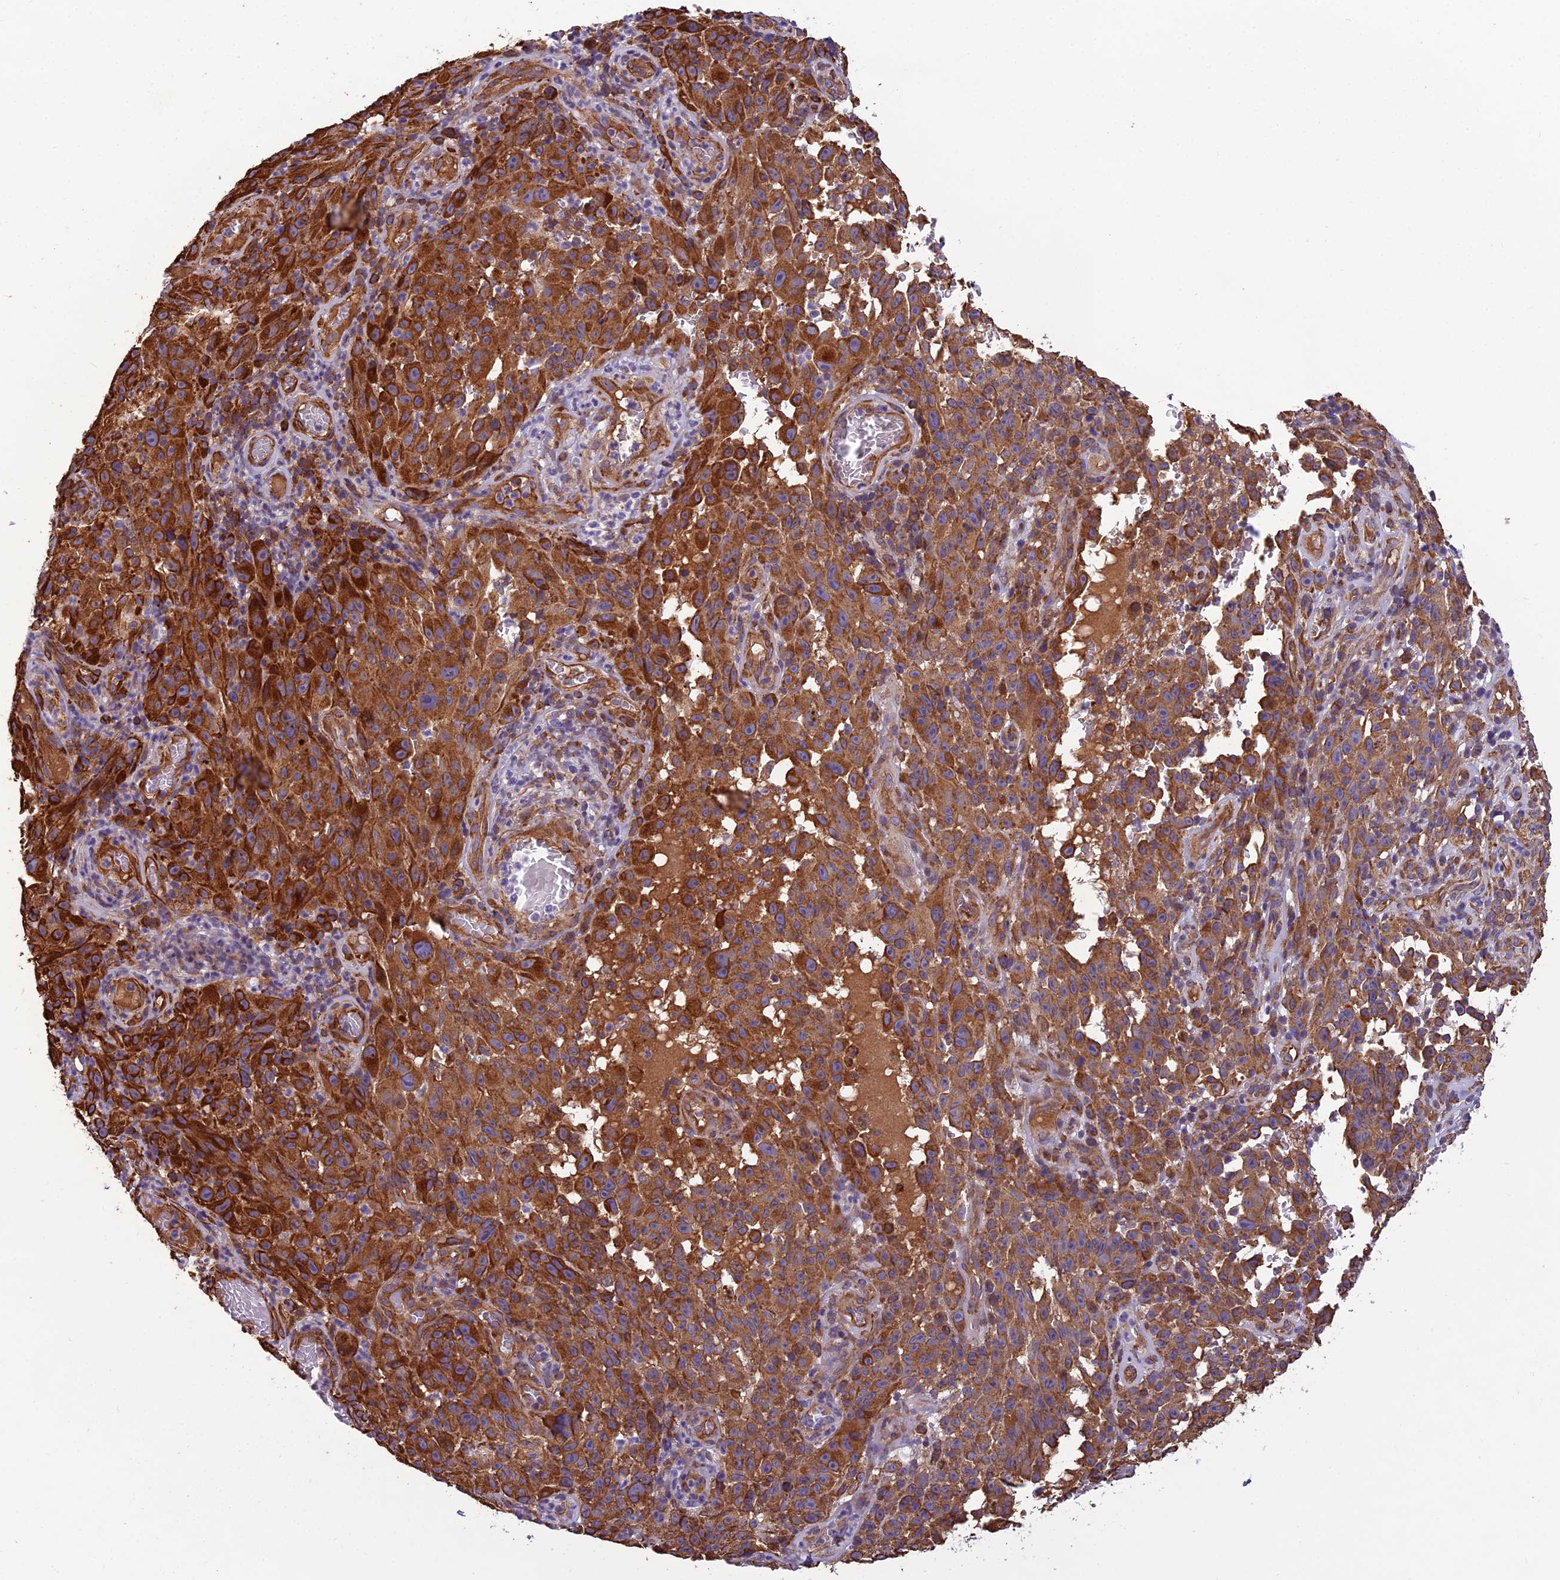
{"staining": {"intensity": "strong", "quantity": ">75%", "location": "cytoplasmic/membranous"}, "tissue": "melanoma", "cell_type": "Tumor cells", "image_type": "cancer", "snomed": [{"axis": "morphology", "description": "Malignant melanoma, NOS"}, {"axis": "topography", "description": "Skin"}], "caption": "Immunohistochemistry (IHC) photomicrograph of neoplastic tissue: human malignant melanoma stained using IHC exhibits high levels of strong protein expression localized specifically in the cytoplasmic/membranous of tumor cells, appearing as a cytoplasmic/membranous brown color.", "gene": "SPDL1", "patient": {"sex": "female", "age": 82}}